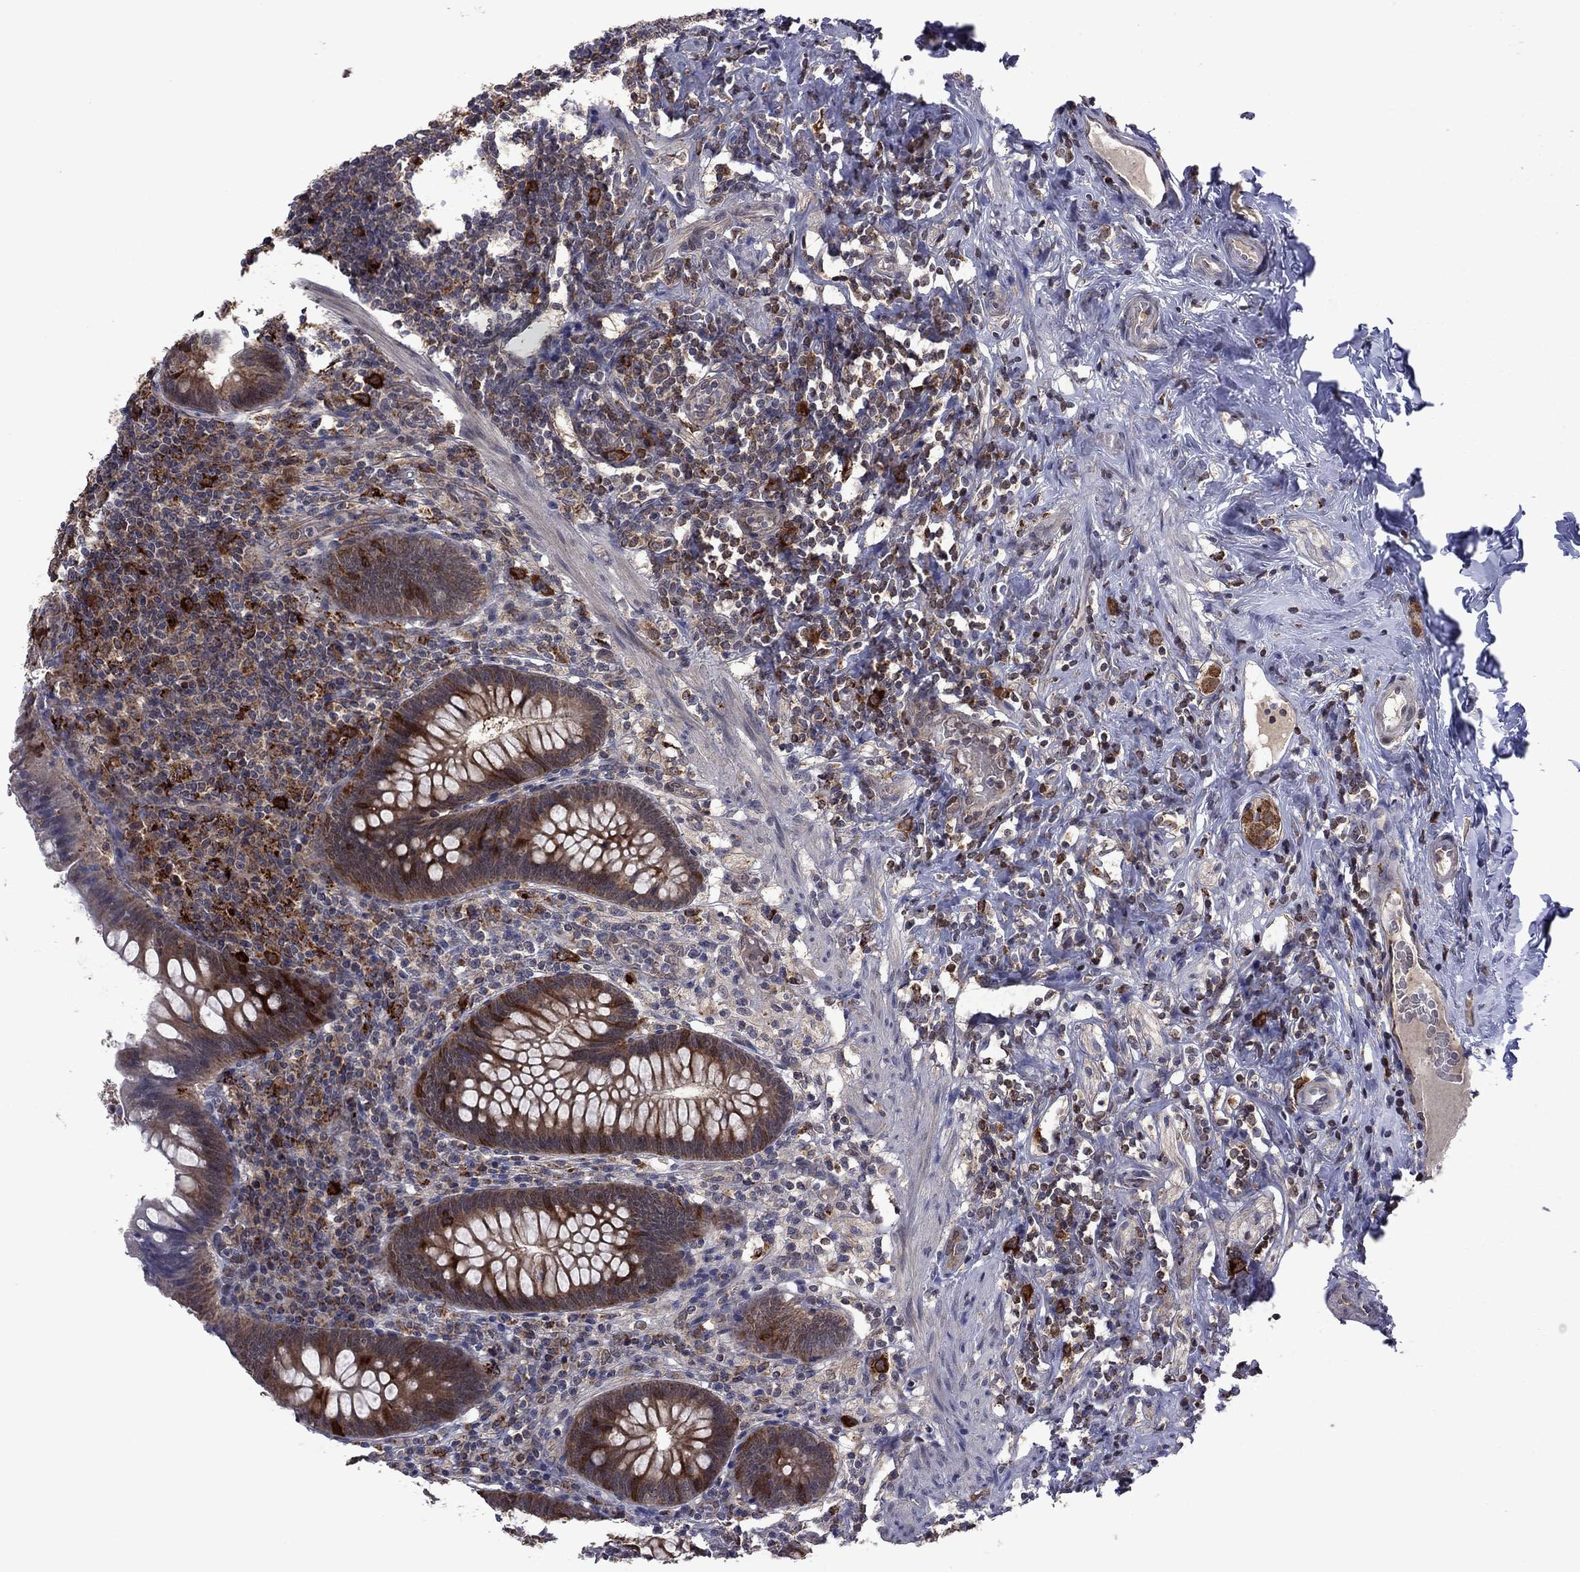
{"staining": {"intensity": "moderate", "quantity": ">75%", "location": "cytoplasmic/membranous"}, "tissue": "appendix", "cell_type": "Glandular cells", "image_type": "normal", "snomed": [{"axis": "morphology", "description": "Normal tissue, NOS"}, {"axis": "topography", "description": "Appendix"}], "caption": "Moderate cytoplasmic/membranous positivity is seen in approximately >75% of glandular cells in normal appendix. (DAB IHC with brightfield microscopy, high magnification).", "gene": "GPAA1", "patient": {"sex": "male", "age": 47}}